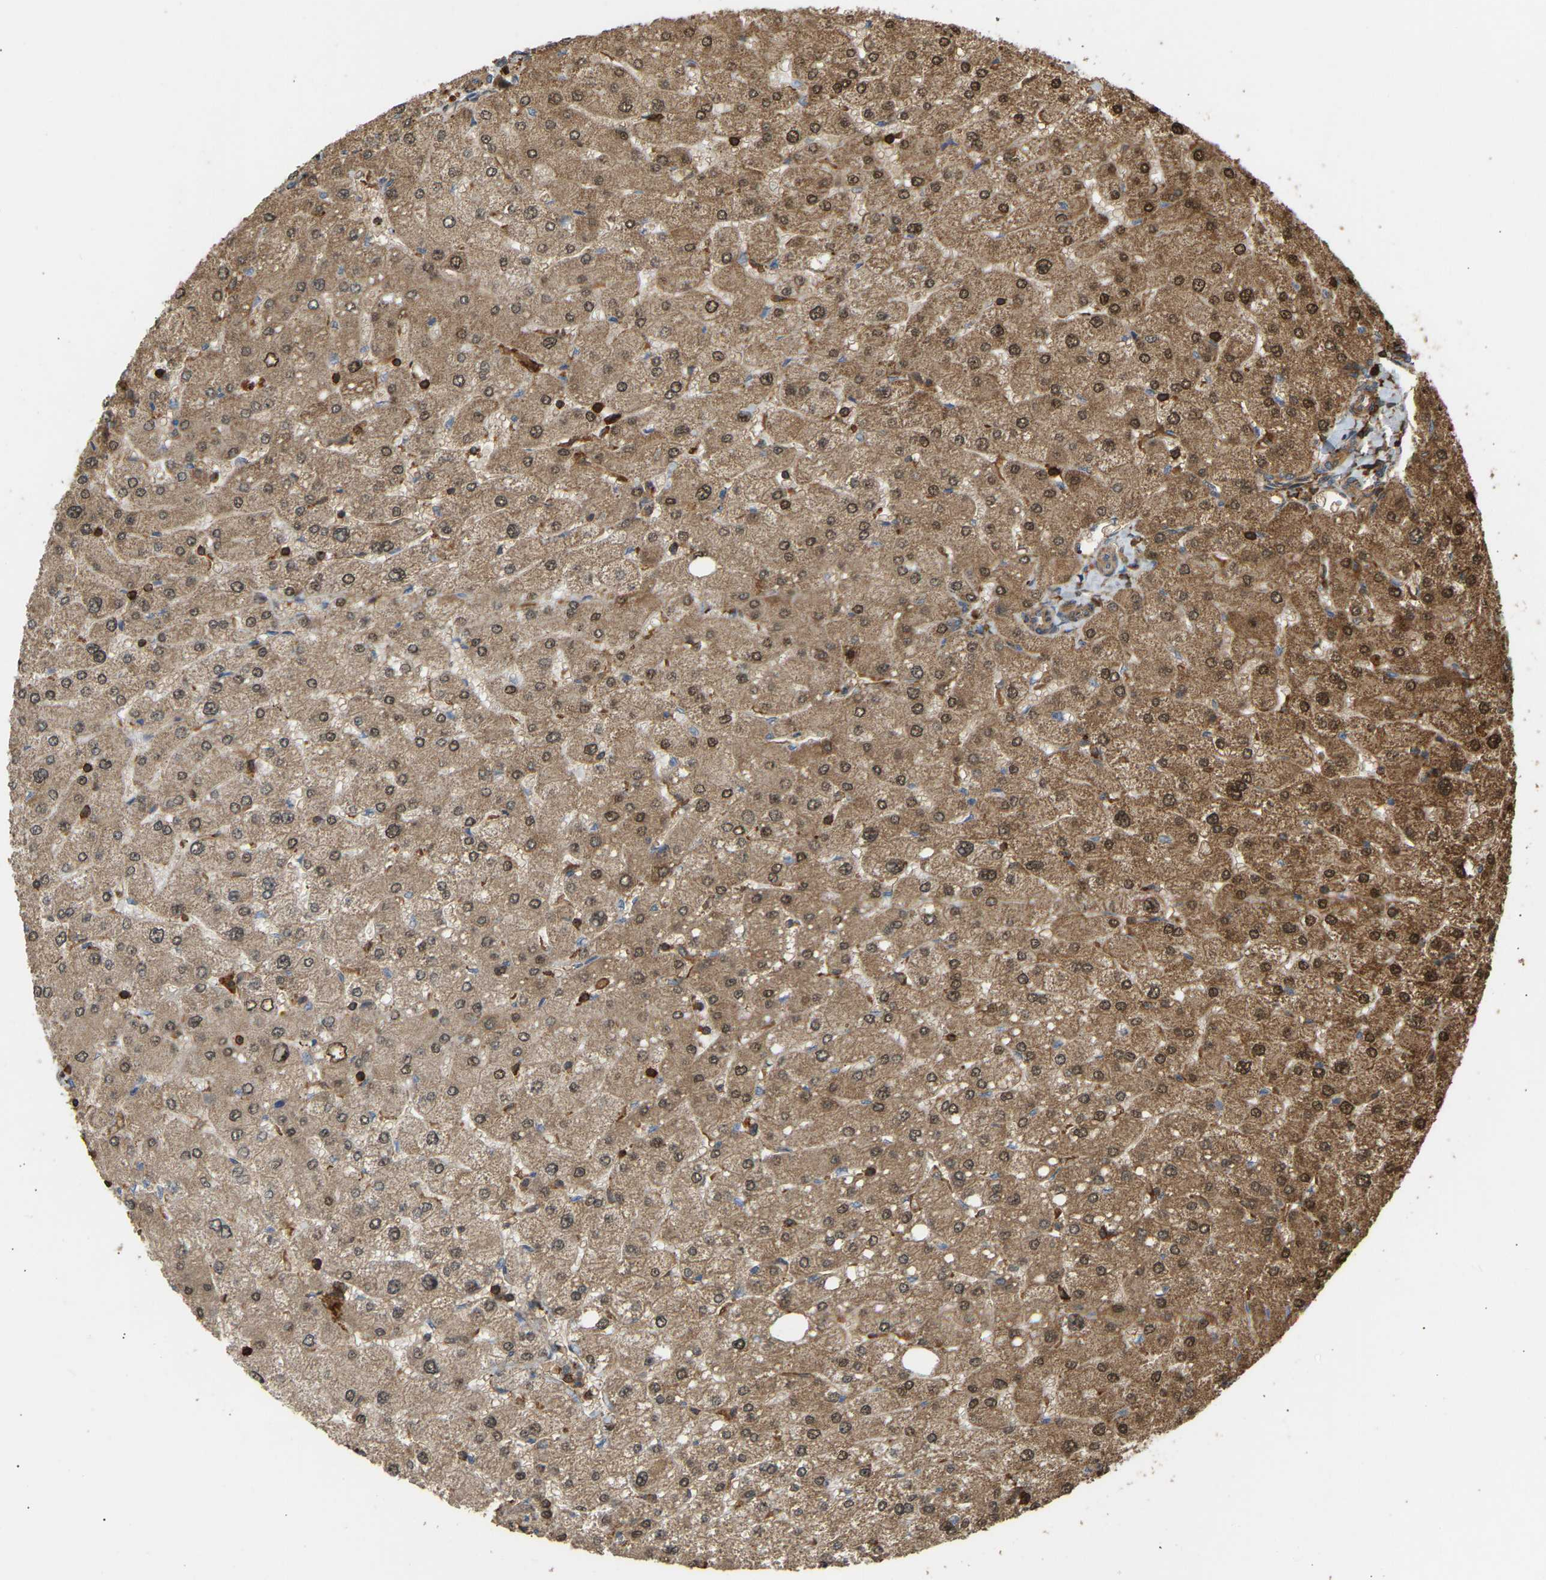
{"staining": {"intensity": "moderate", "quantity": ">75%", "location": "cytoplasmic/membranous"}, "tissue": "liver", "cell_type": "Cholangiocytes", "image_type": "normal", "snomed": [{"axis": "morphology", "description": "Normal tissue, NOS"}, {"axis": "topography", "description": "Liver"}], "caption": "Protein staining reveals moderate cytoplasmic/membranous staining in about >75% of cholangiocytes in benign liver.", "gene": "ENSG00000282218", "patient": {"sex": "male", "age": 55}}